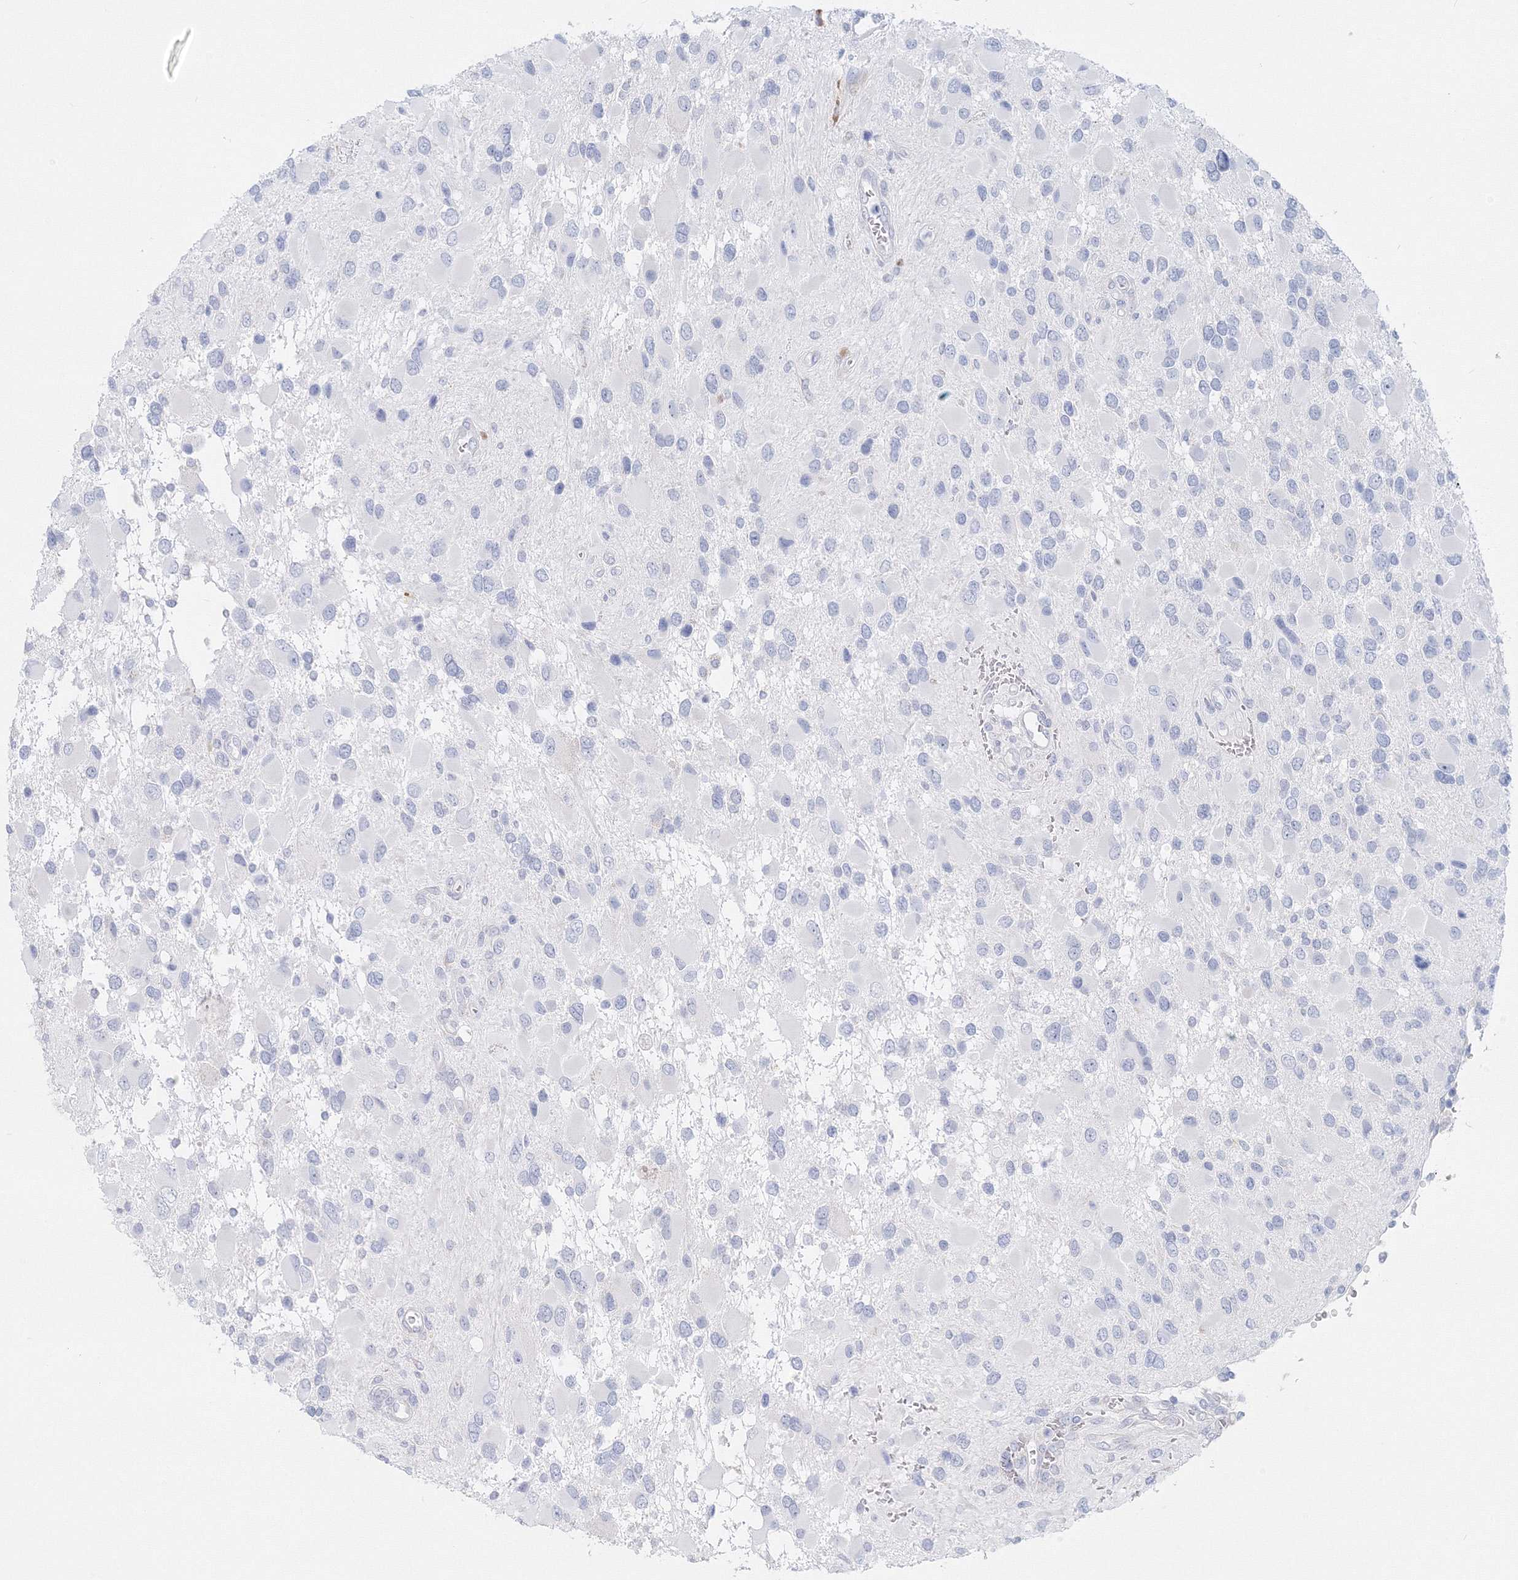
{"staining": {"intensity": "negative", "quantity": "none", "location": "none"}, "tissue": "glioma", "cell_type": "Tumor cells", "image_type": "cancer", "snomed": [{"axis": "morphology", "description": "Glioma, malignant, High grade"}, {"axis": "topography", "description": "Brain"}], "caption": "This photomicrograph is of malignant glioma (high-grade) stained with IHC to label a protein in brown with the nuclei are counter-stained blue. There is no staining in tumor cells.", "gene": "VSIG1", "patient": {"sex": "male", "age": 53}}